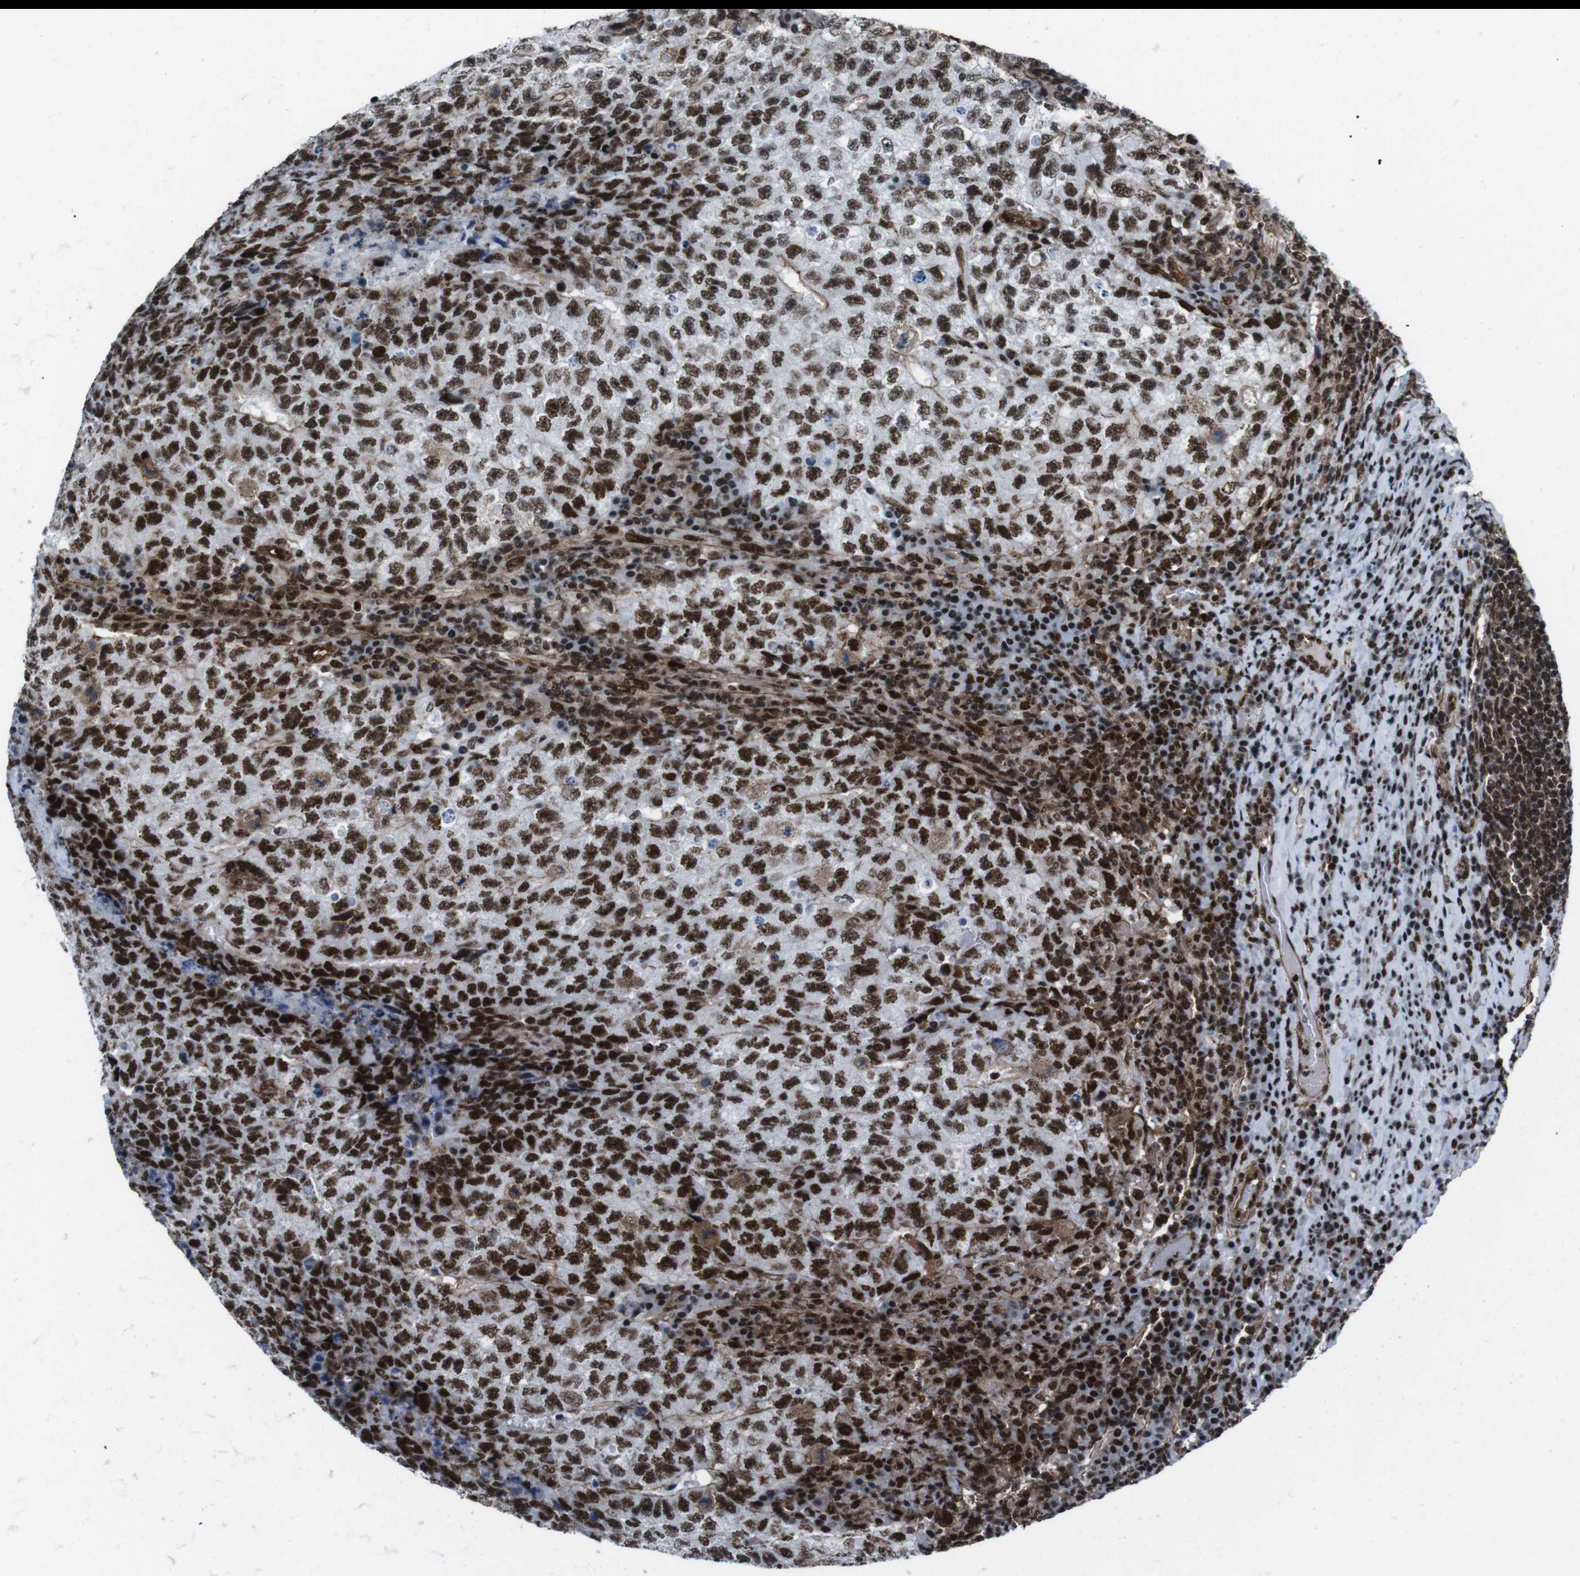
{"staining": {"intensity": "strong", "quantity": ">75%", "location": "nuclear"}, "tissue": "testis cancer", "cell_type": "Tumor cells", "image_type": "cancer", "snomed": [{"axis": "morphology", "description": "Necrosis, NOS"}, {"axis": "morphology", "description": "Carcinoma, Embryonal, NOS"}, {"axis": "topography", "description": "Testis"}], "caption": "High-magnification brightfield microscopy of testis cancer (embryonal carcinoma) stained with DAB (3,3'-diaminobenzidine) (brown) and counterstained with hematoxylin (blue). tumor cells exhibit strong nuclear expression is present in approximately>75% of cells. The staining was performed using DAB, with brown indicating positive protein expression. Nuclei are stained blue with hematoxylin.", "gene": "HNRNPU", "patient": {"sex": "male", "age": 19}}